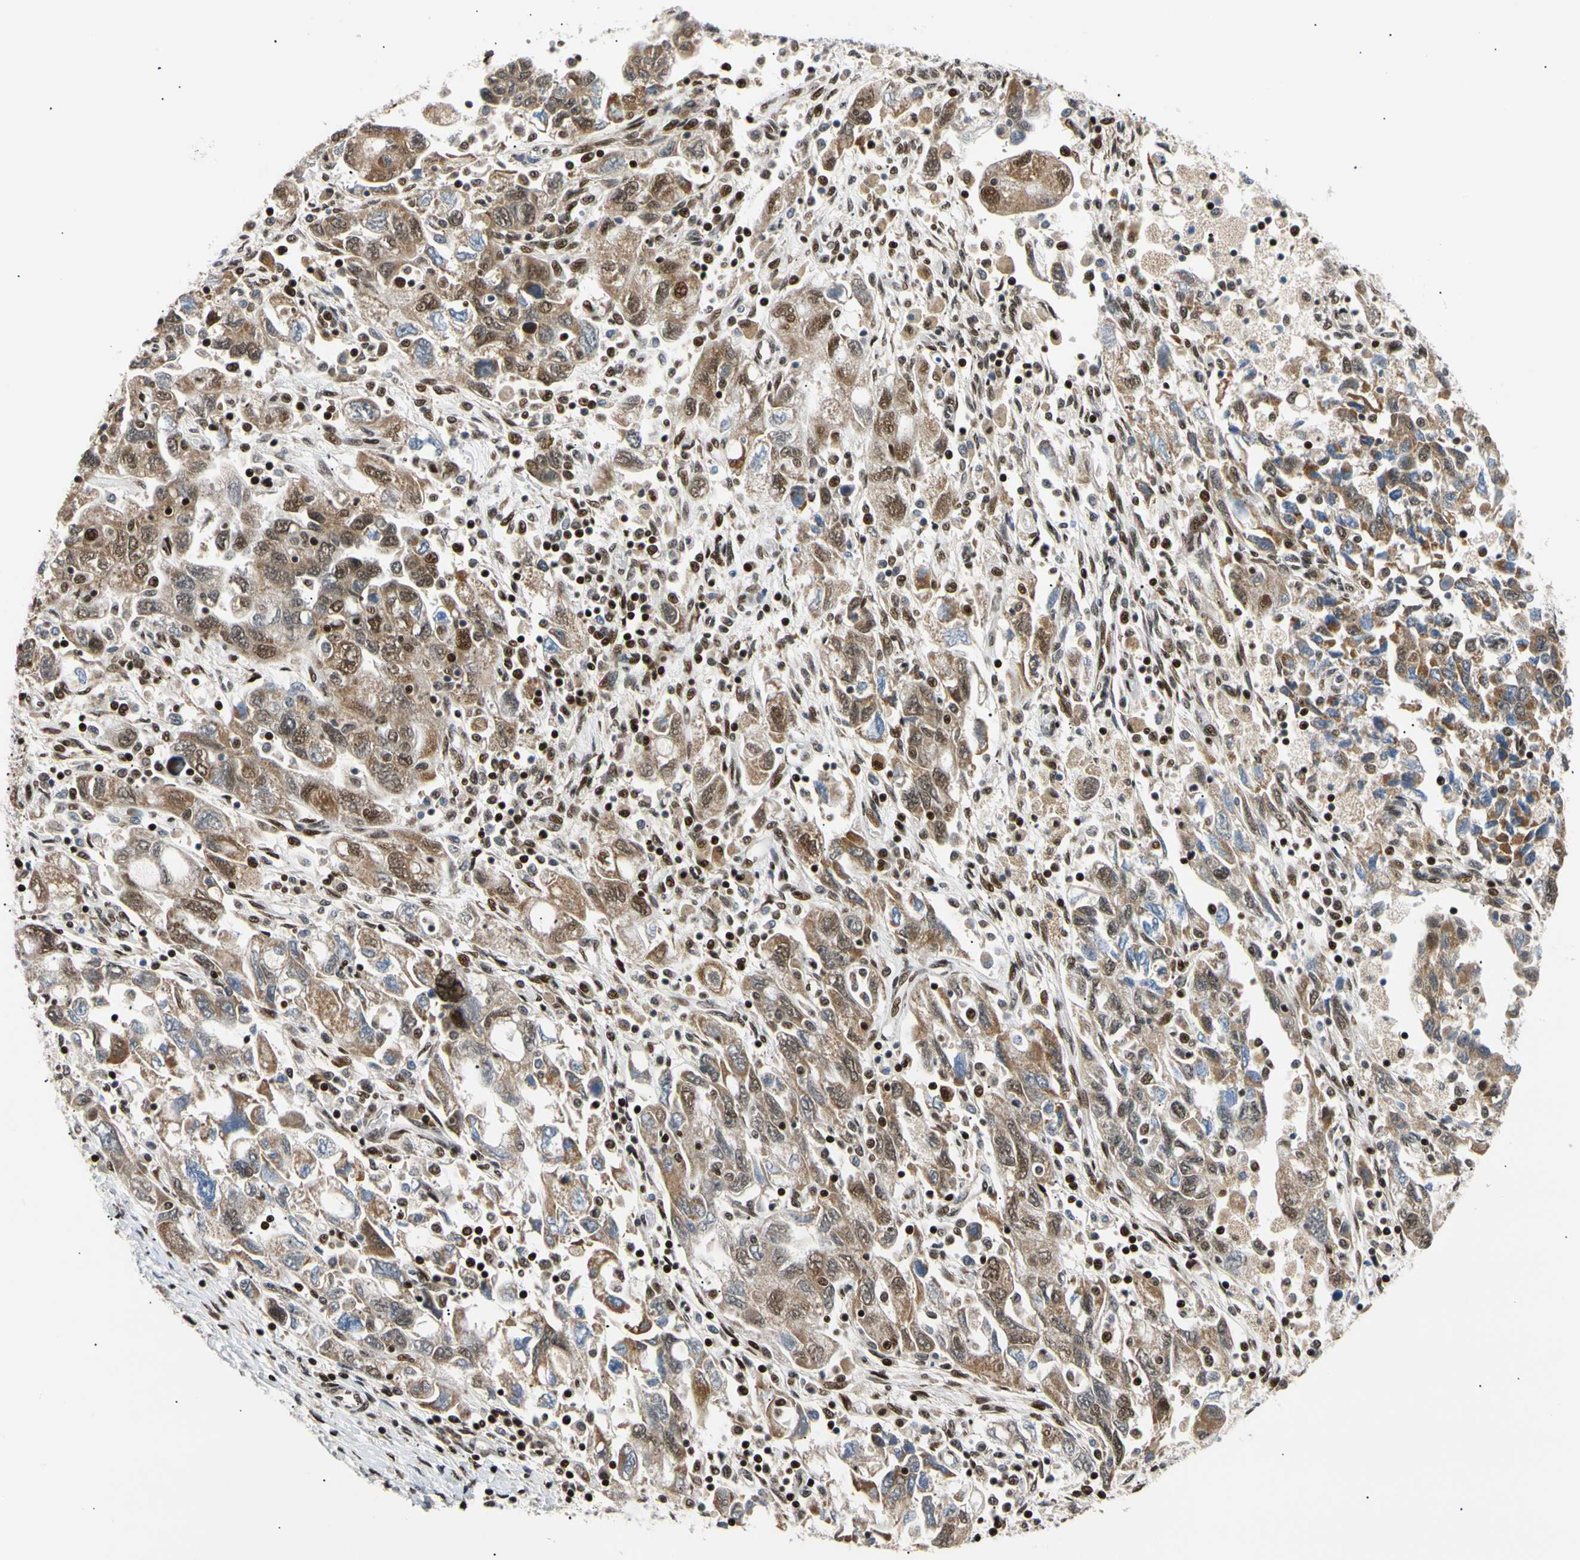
{"staining": {"intensity": "moderate", "quantity": "25%-75%", "location": "cytoplasmic/membranous,nuclear"}, "tissue": "ovarian cancer", "cell_type": "Tumor cells", "image_type": "cancer", "snomed": [{"axis": "morphology", "description": "Carcinoma, NOS"}, {"axis": "morphology", "description": "Cystadenocarcinoma, serous, NOS"}, {"axis": "topography", "description": "Ovary"}], "caption": "Immunohistochemical staining of ovarian cancer reveals medium levels of moderate cytoplasmic/membranous and nuclear protein expression in approximately 25%-75% of tumor cells. (Stains: DAB (3,3'-diaminobenzidine) in brown, nuclei in blue, Microscopy: brightfield microscopy at high magnification).", "gene": "E2F1", "patient": {"sex": "female", "age": 69}}